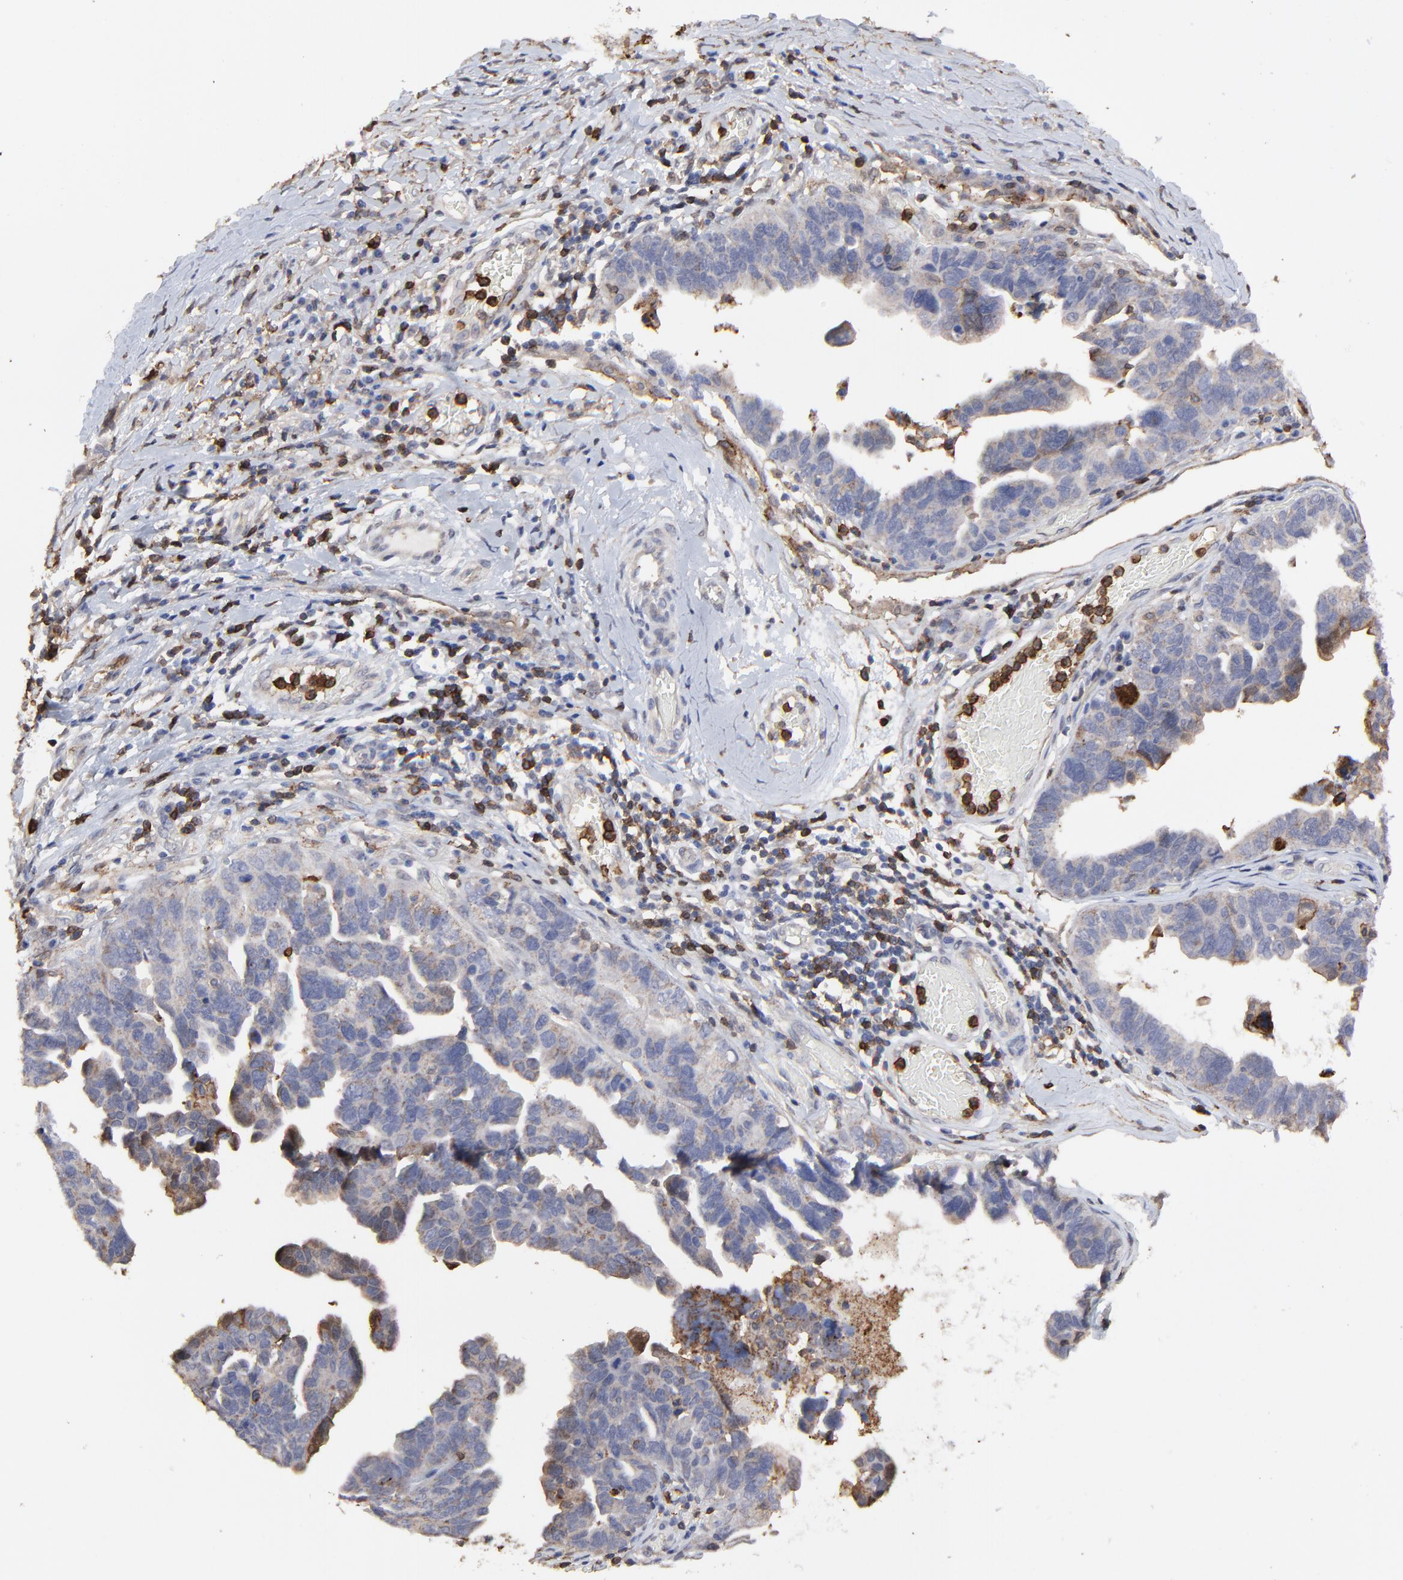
{"staining": {"intensity": "moderate", "quantity": "<25%", "location": "cytoplasmic/membranous"}, "tissue": "ovarian cancer", "cell_type": "Tumor cells", "image_type": "cancer", "snomed": [{"axis": "morphology", "description": "Cystadenocarcinoma, serous, NOS"}, {"axis": "topography", "description": "Ovary"}], "caption": "There is low levels of moderate cytoplasmic/membranous positivity in tumor cells of serous cystadenocarcinoma (ovarian), as demonstrated by immunohistochemical staining (brown color).", "gene": "SLC6A14", "patient": {"sex": "female", "age": 64}}